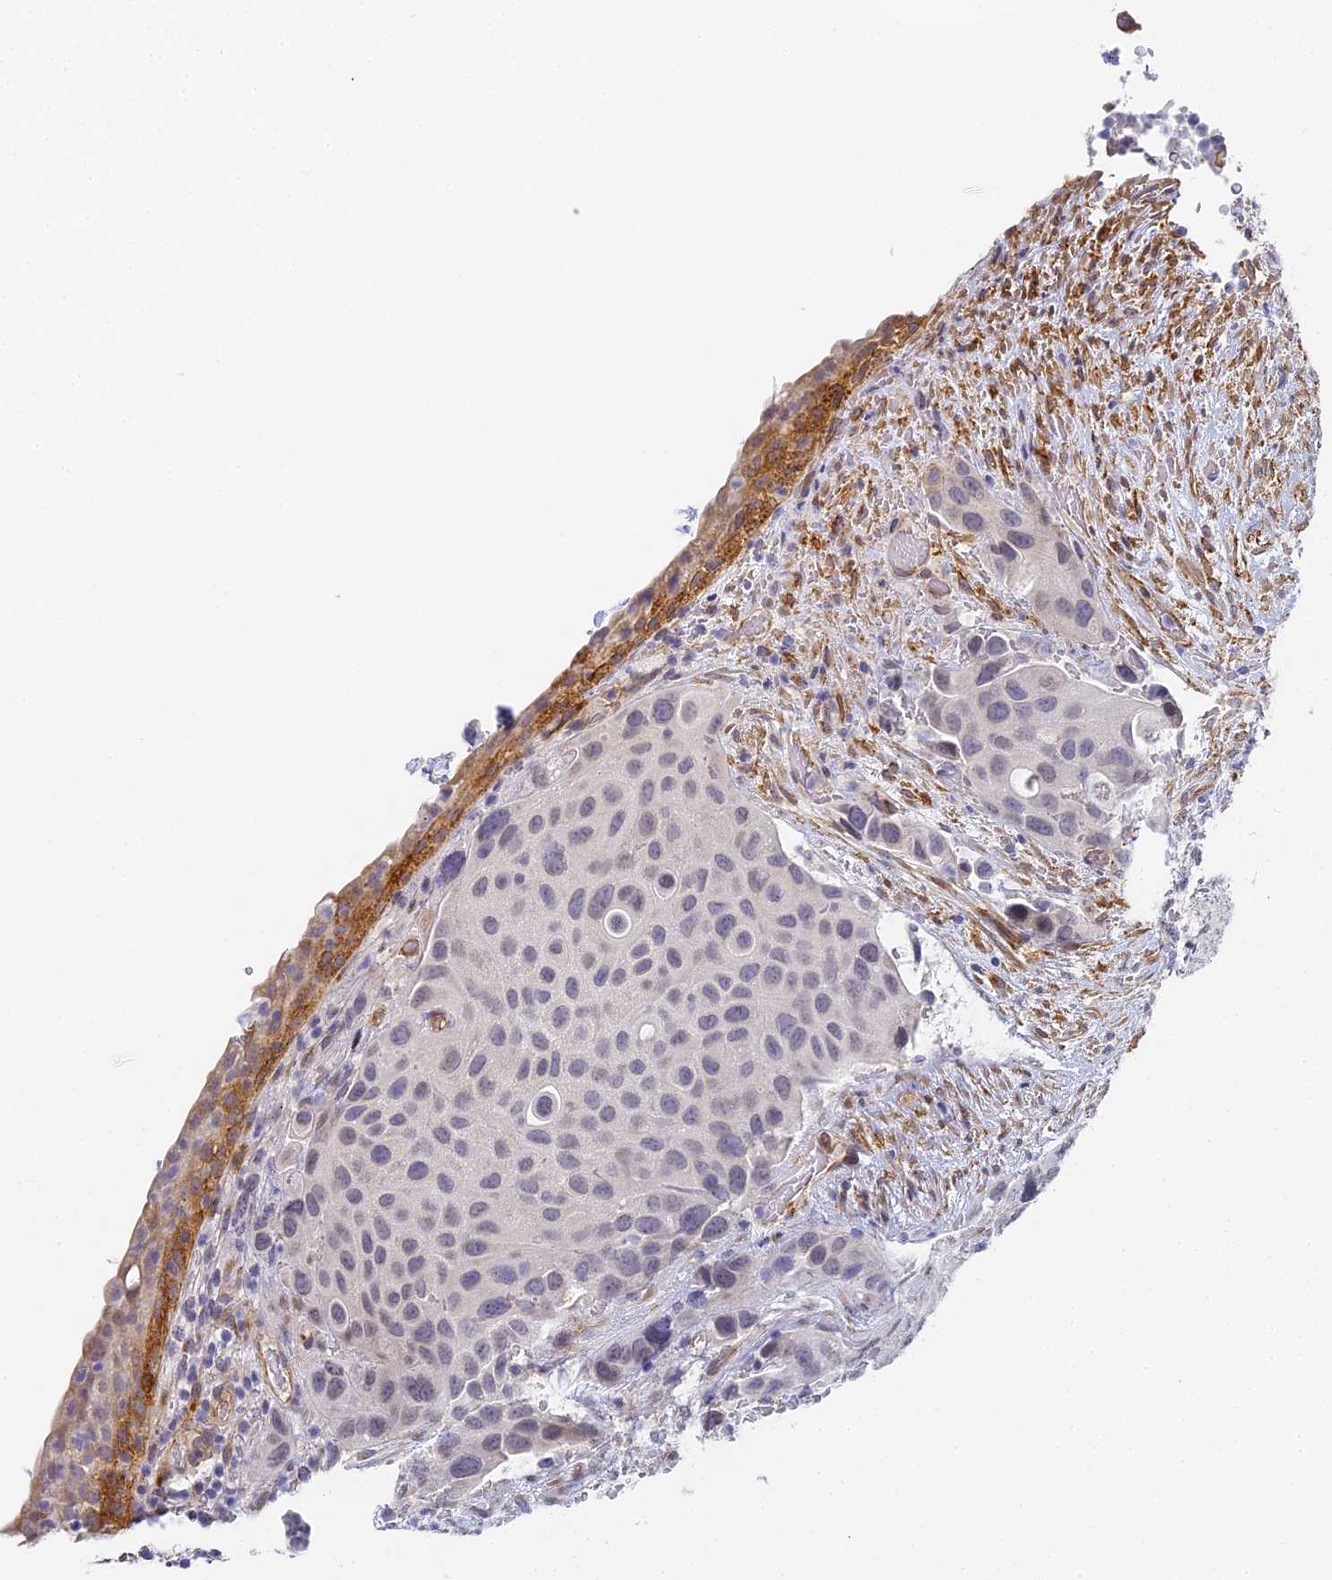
{"staining": {"intensity": "weak", "quantity": "<25%", "location": "nuclear"}, "tissue": "urothelial cancer", "cell_type": "Tumor cells", "image_type": "cancer", "snomed": [{"axis": "morphology", "description": "Normal tissue, NOS"}, {"axis": "morphology", "description": "Urothelial carcinoma, High grade"}, {"axis": "topography", "description": "Vascular tissue"}, {"axis": "topography", "description": "Urinary bladder"}], "caption": "Tumor cells are negative for protein expression in human urothelial carcinoma (high-grade).", "gene": "GJA1", "patient": {"sex": "female", "age": 56}}